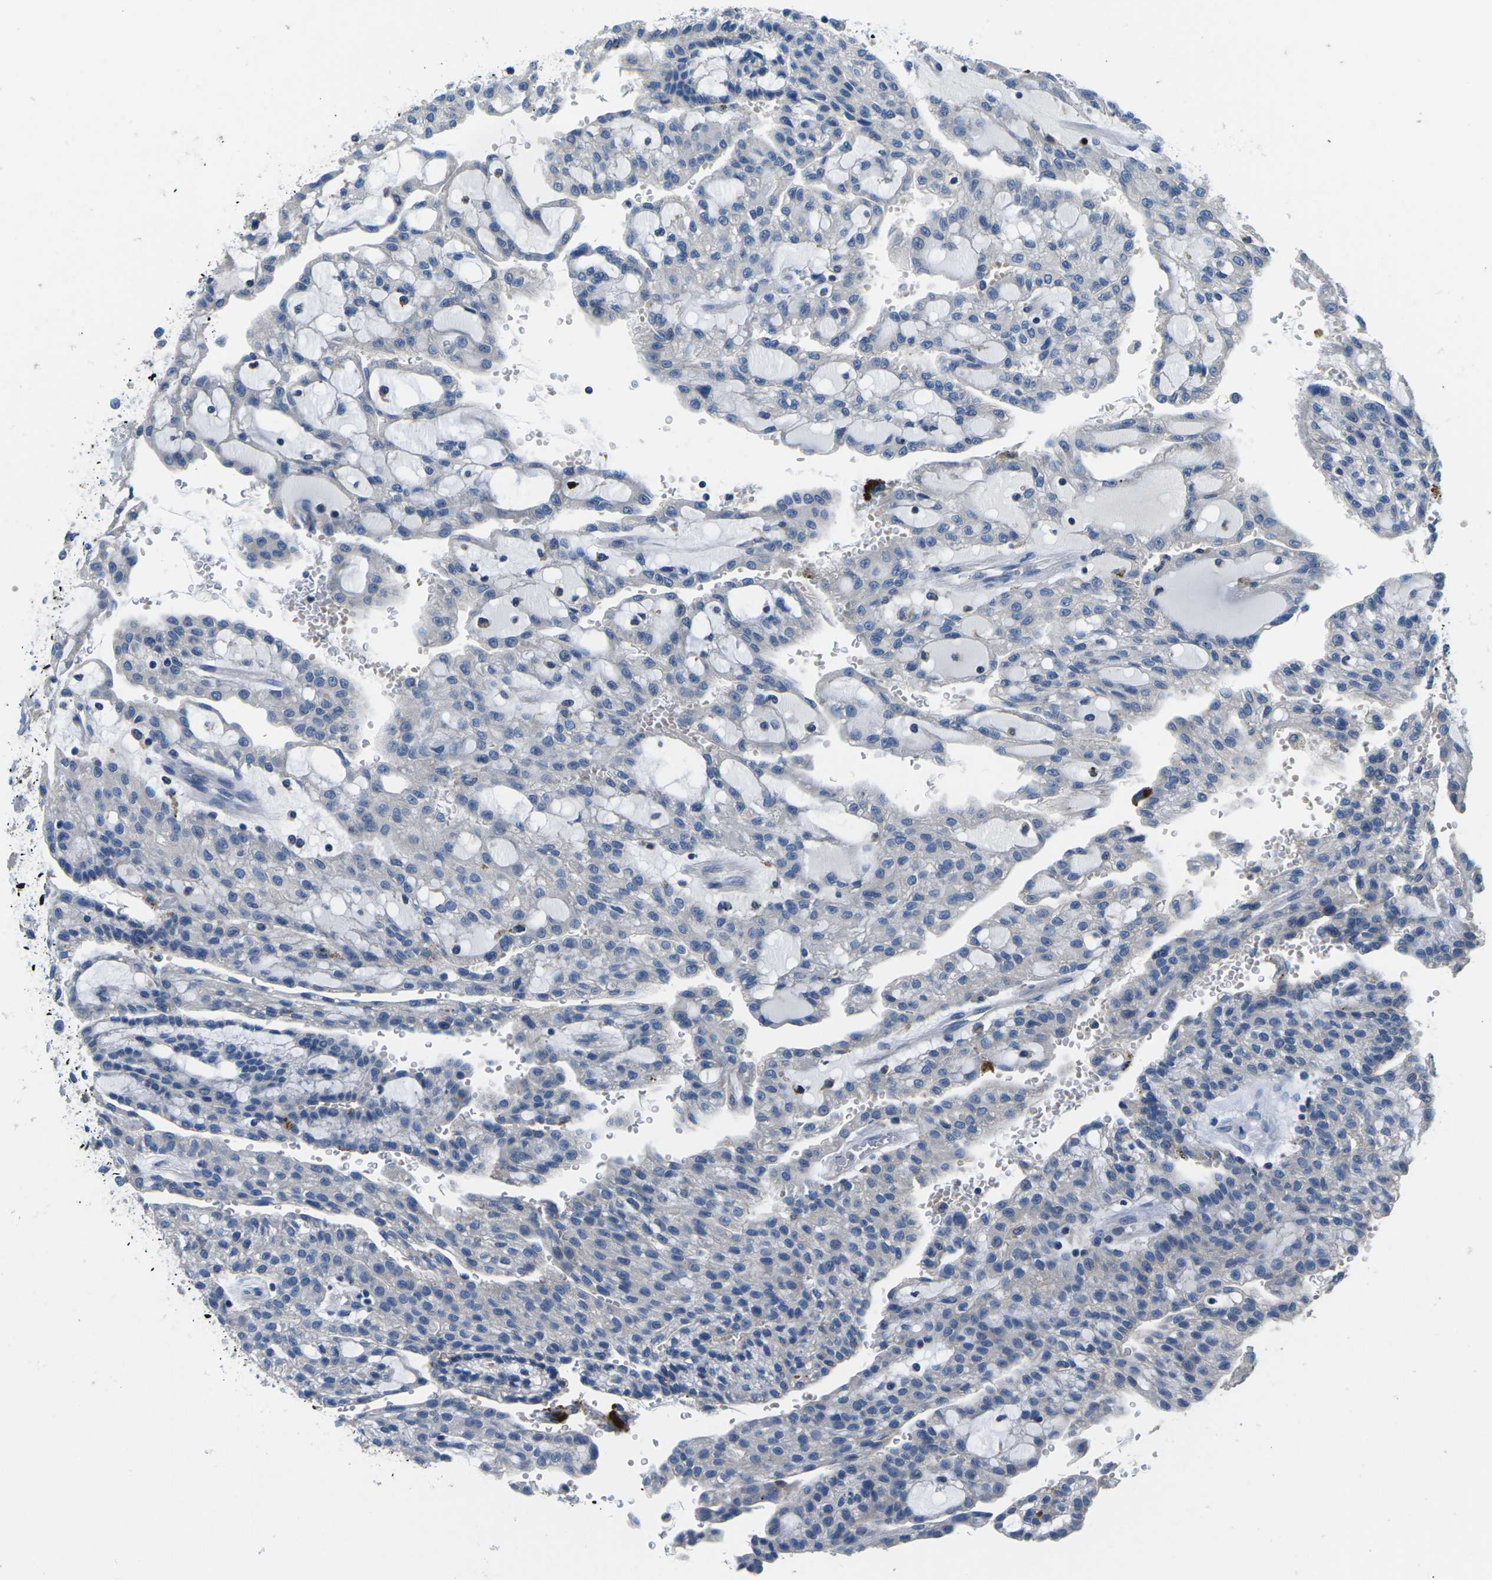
{"staining": {"intensity": "negative", "quantity": "none", "location": "none"}, "tissue": "renal cancer", "cell_type": "Tumor cells", "image_type": "cancer", "snomed": [{"axis": "morphology", "description": "Adenocarcinoma, NOS"}, {"axis": "topography", "description": "Kidney"}], "caption": "Immunohistochemistry micrograph of human renal cancer (adenocarcinoma) stained for a protein (brown), which demonstrates no expression in tumor cells.", "gene": "PDCD6IP", "patient": {"sex": "male", "age": 63}}